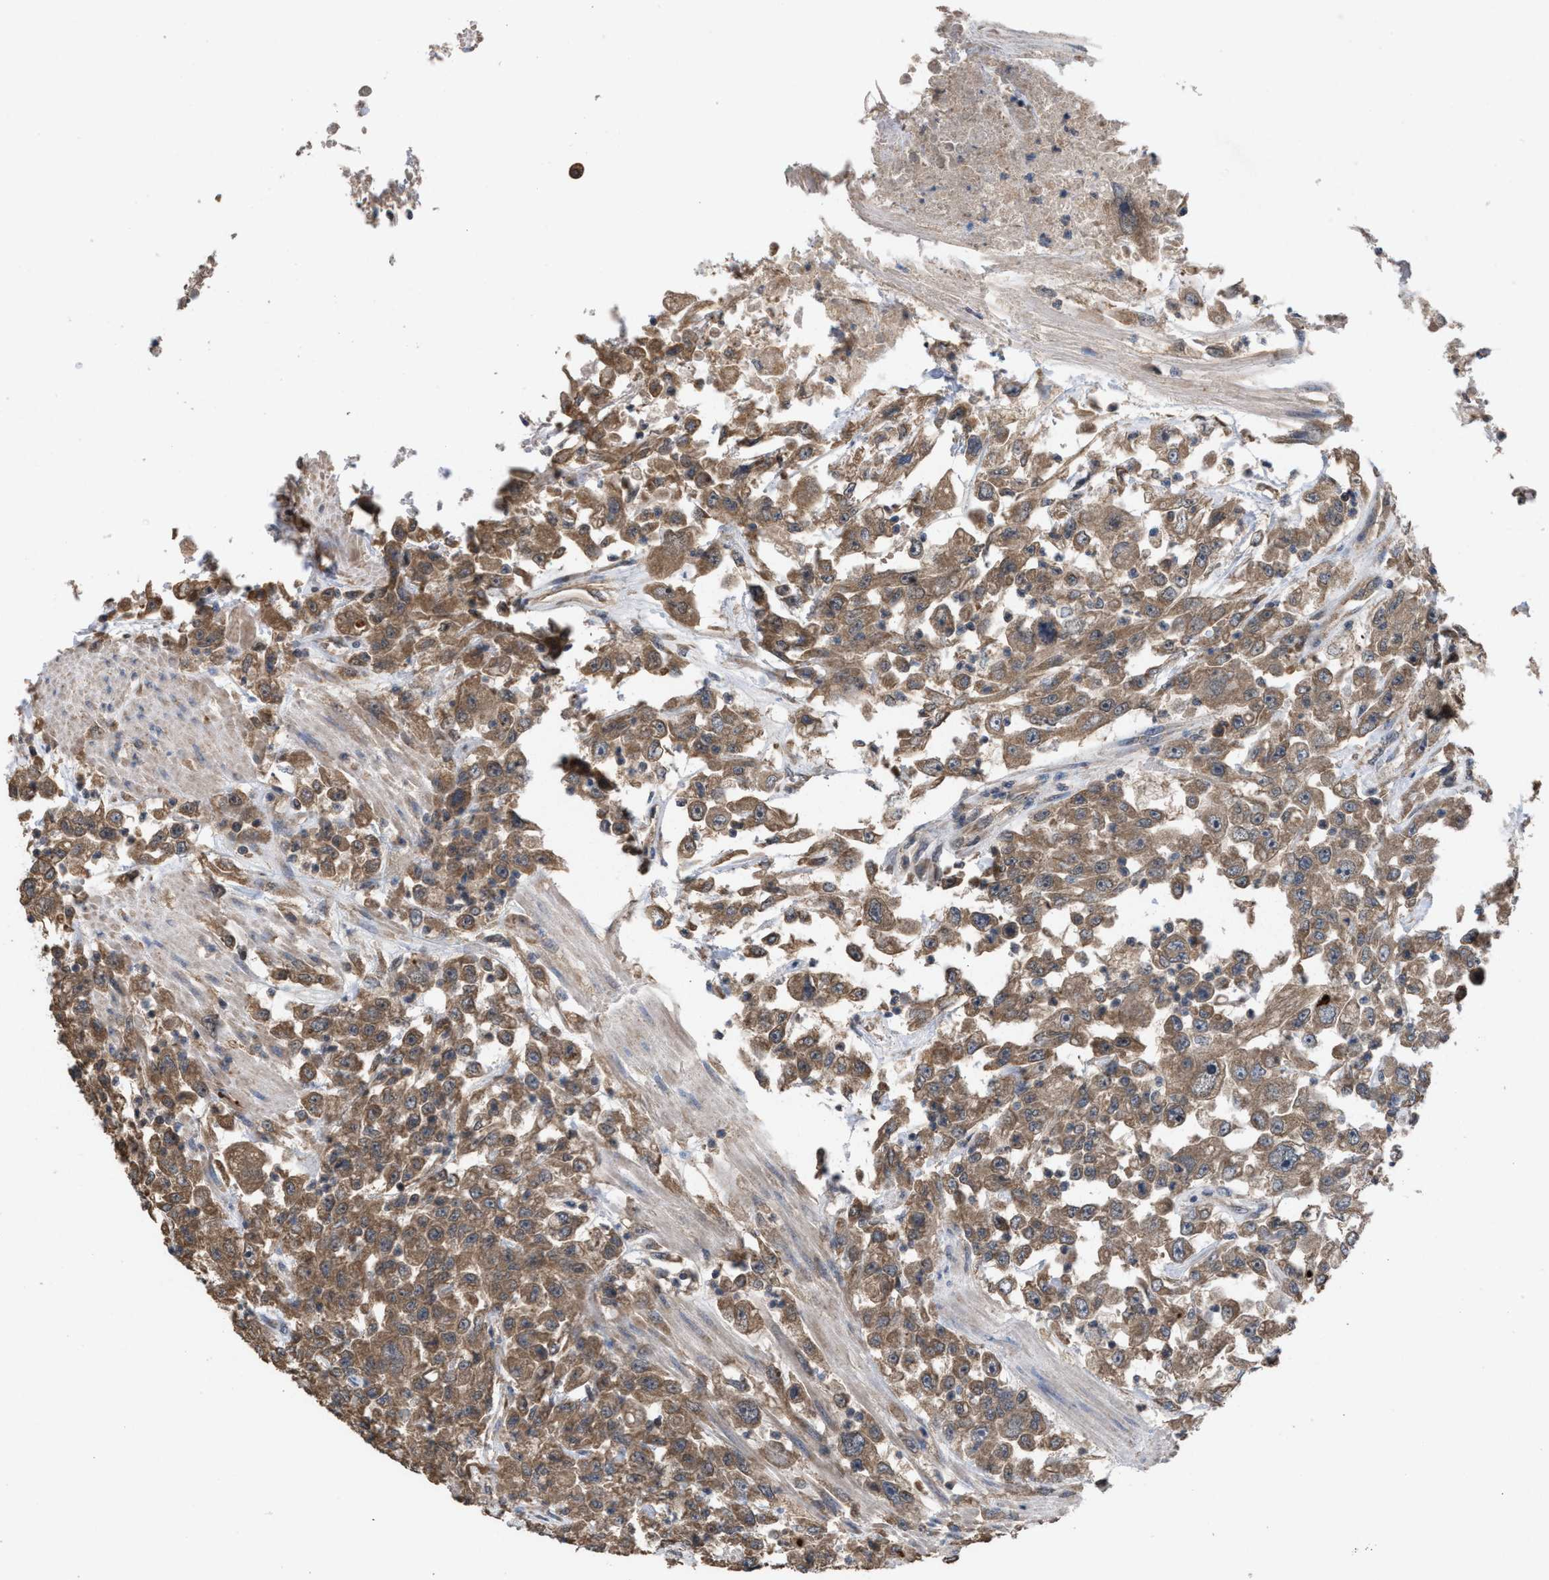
{"staining": {"intensity": "moderate", "quantity": ">75%", "location": "cytoplasmic/membranous"}, "tissue": "urothelial cancer", "cell_type": "Tumor cells", "image_type": "cancer", "snomed": [{"axis": "morphology", "description": "Urothelial carcinoma, High grade"}, {"axis": "topography", "description": "Urinary bladder"}], "caption": "Urothelial cancer stained with a brown dye demonstrates moderate cytoplasmic/membranous positive staining in about >75% of tumor cells.", "gene": "C9orf78", "patient": {"sex": "male", "age": 46}}